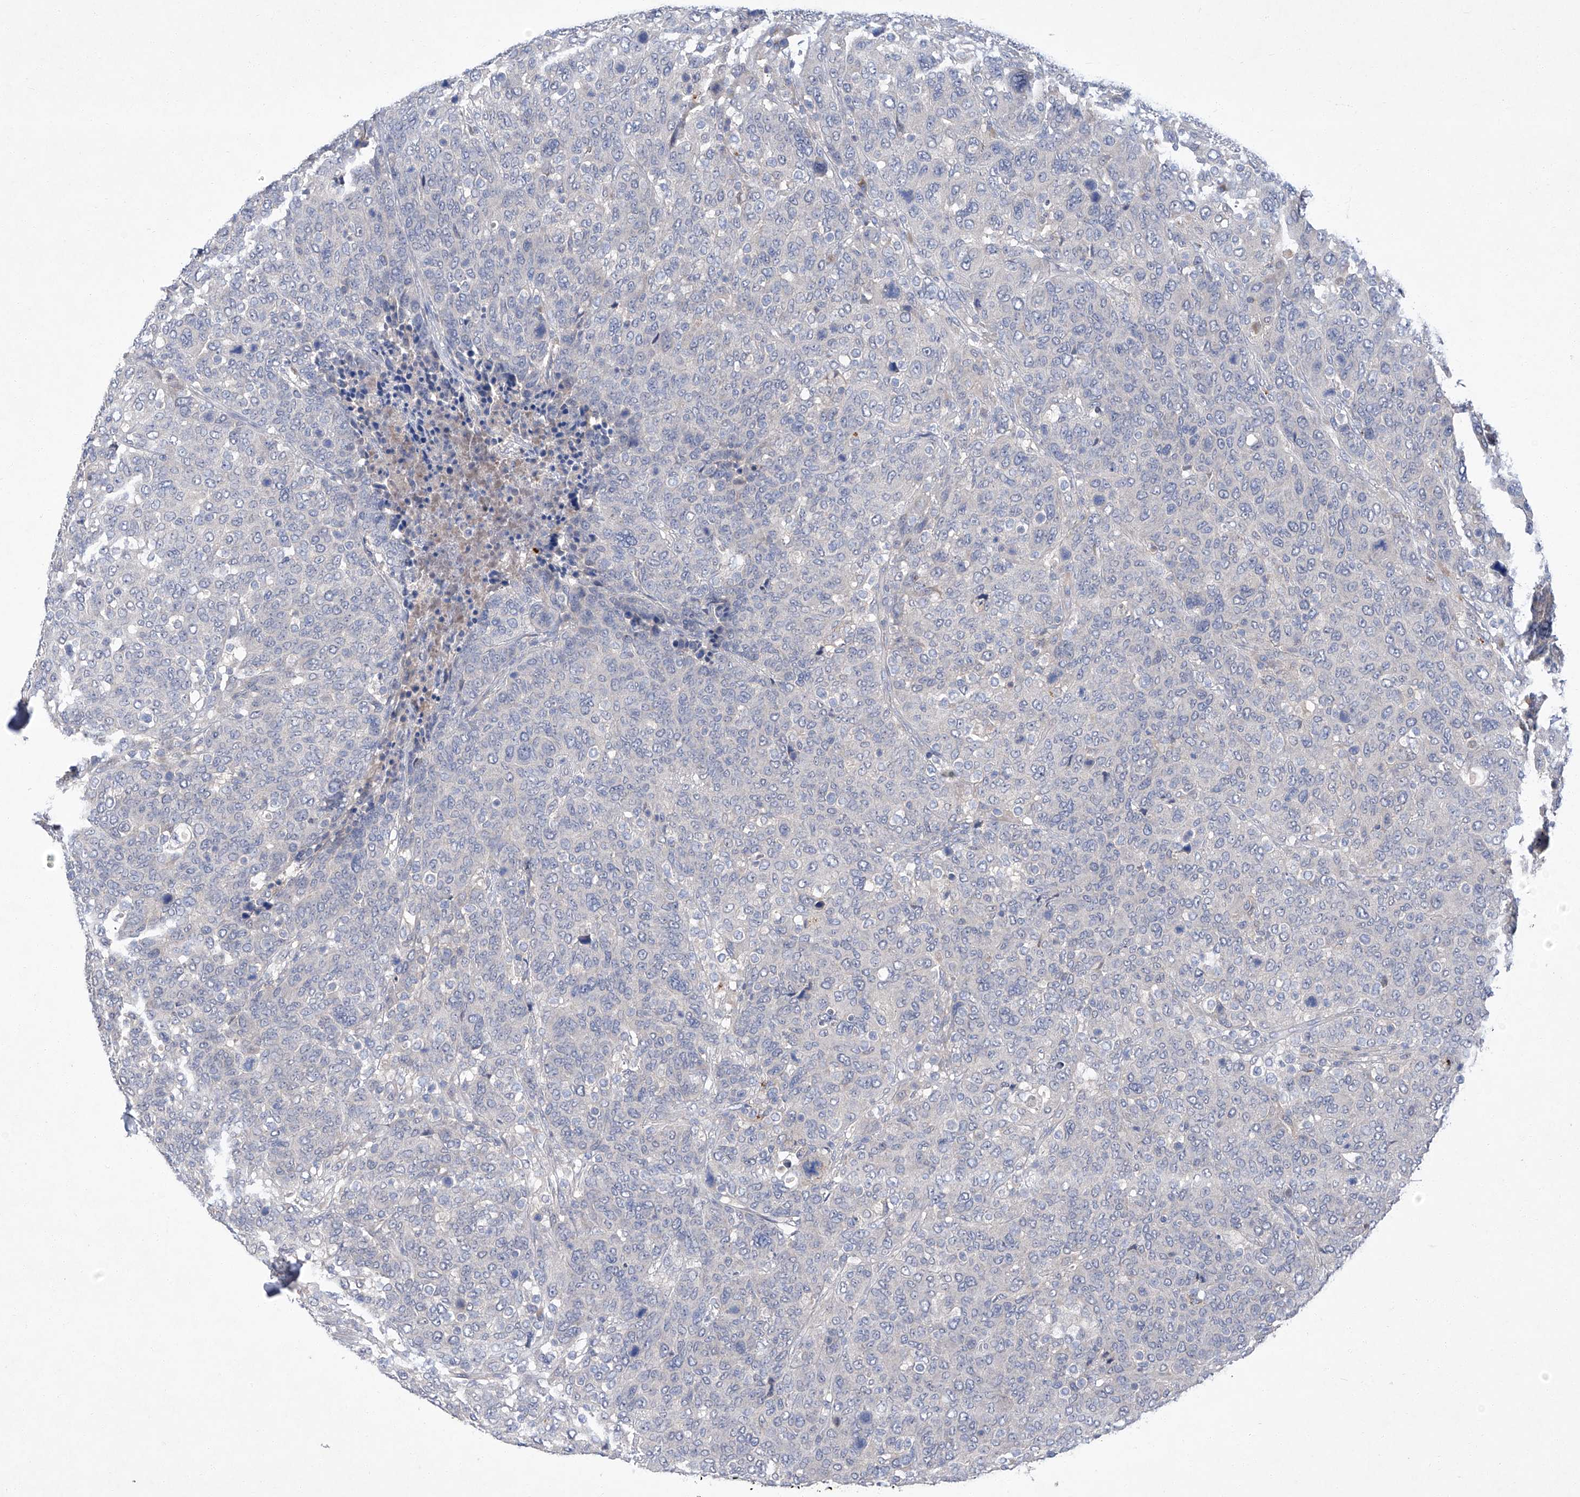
{"staining": {"intensity": "negative", "quantity": "none", "location": "none"}, "tissue": "breast cancer", "cell_type": "Tumor cells", "image_type": "cancer", "snomed": [{"axis": "morphology", "description": "Duct carcinoma"}, {"axis": "topography", "description": "Breast"}], "caption": "Immunohistochemical staining of breast cancer (invasive ductal carcinoma) shows no significant expression in tumor cells. (DAB IHC, high magnification).", "gene": "SBK2", "patient": {"sex": "female", "age": 37}}